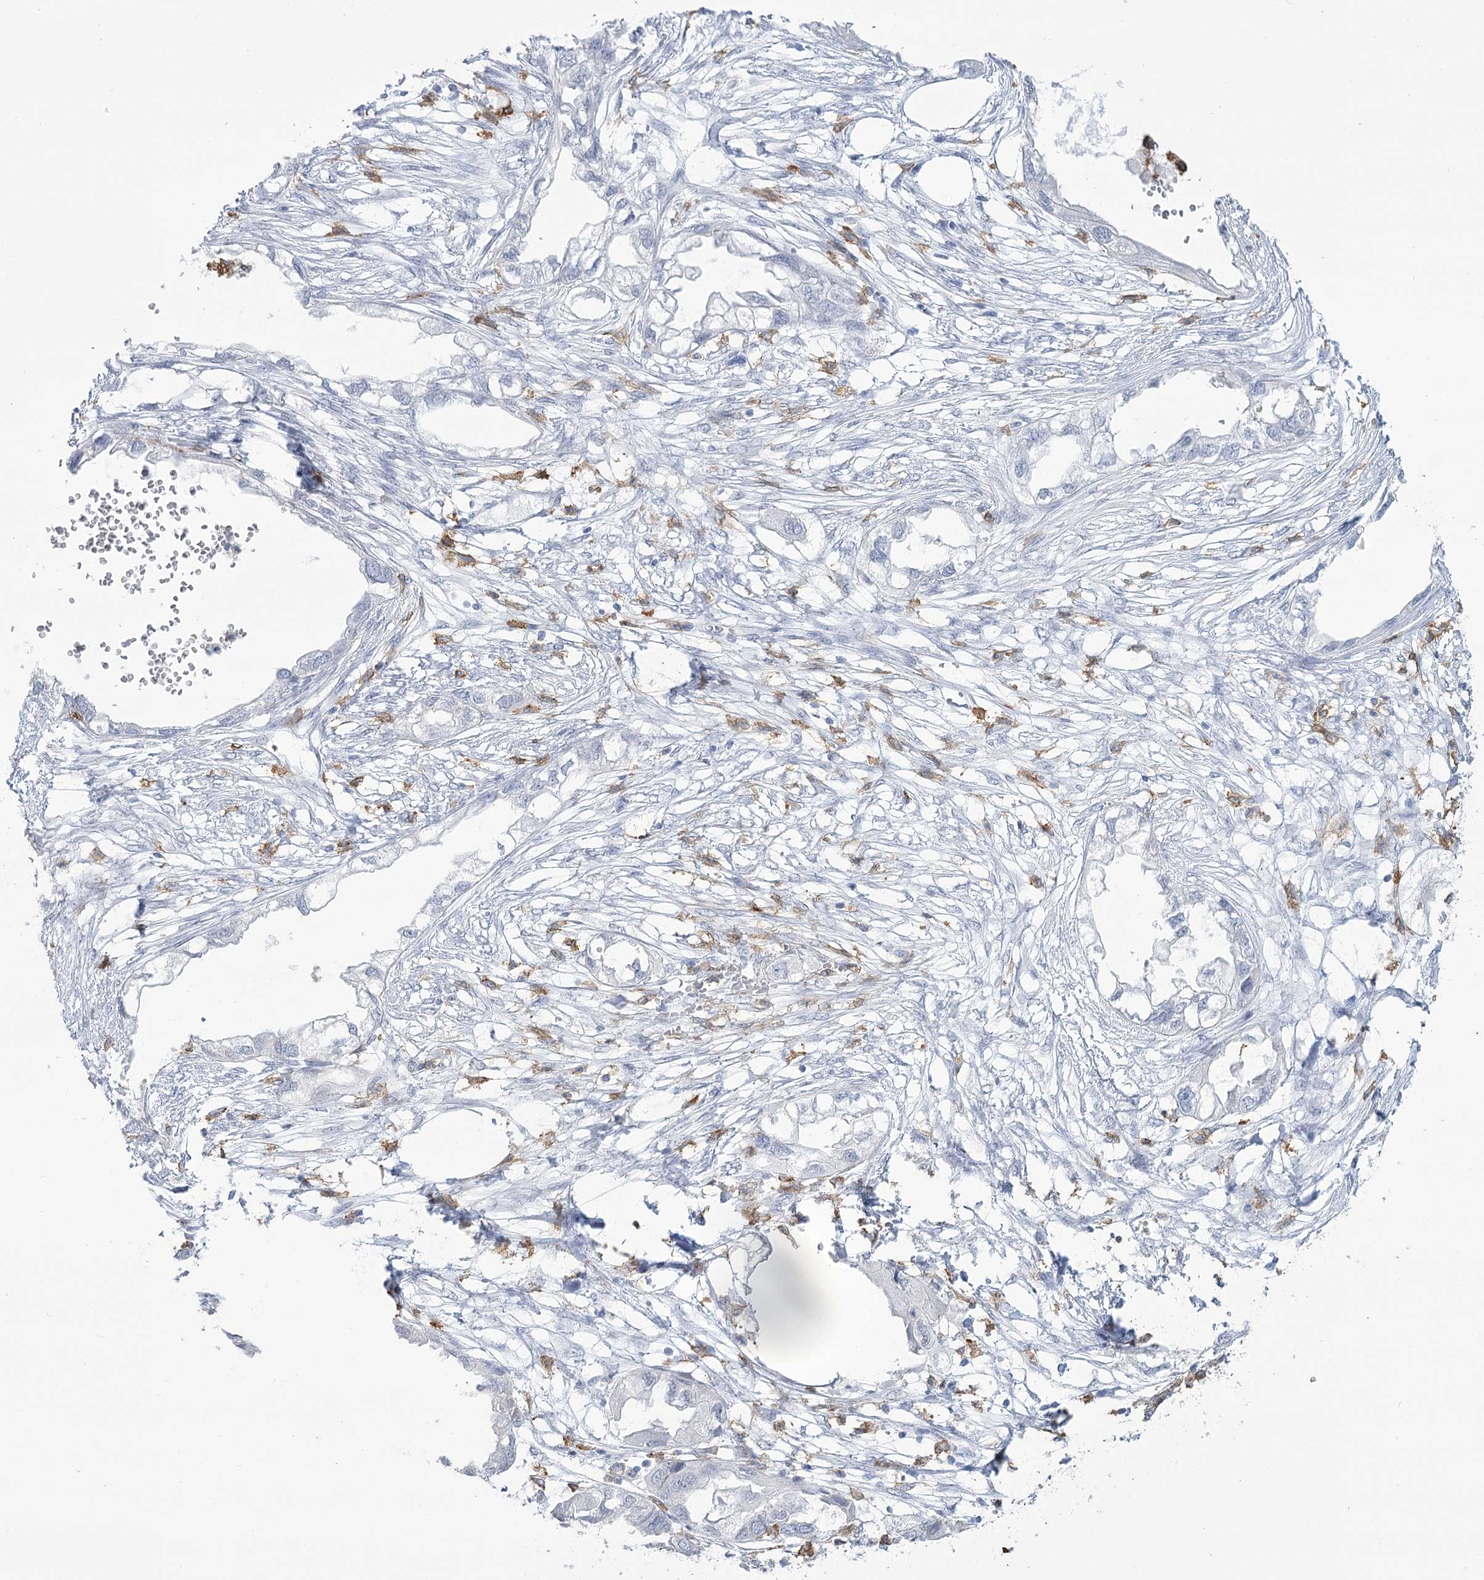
{"staining": {"intensity": "negative", "quantity": "none", "location": "none"}, "tissue": "endometrial cancer", "cell_type": "Tumor cells", "image_type": "cancer", "snomed": [{"axis": "morphology", "description": "Adenocarcinoma, NOS"}, {"axis": "morphology", "description": "Adenocarcinoma, metastatic, NOS"}, {"axis": "topography", "description": "Adipose tissue"}, {"axis": "topography", "description": "Endometrium"}], "caption": "High magnification brightfield microscopy of endometrial adenocarcinoma stained with DAB (3,3'-diaminobenzidine) (brown) and counterstained with hematoxylin (blue): tumor cells show no significant staining.", "gene": "C11orf1", "patient": {"sex": "female", "age": 67}}